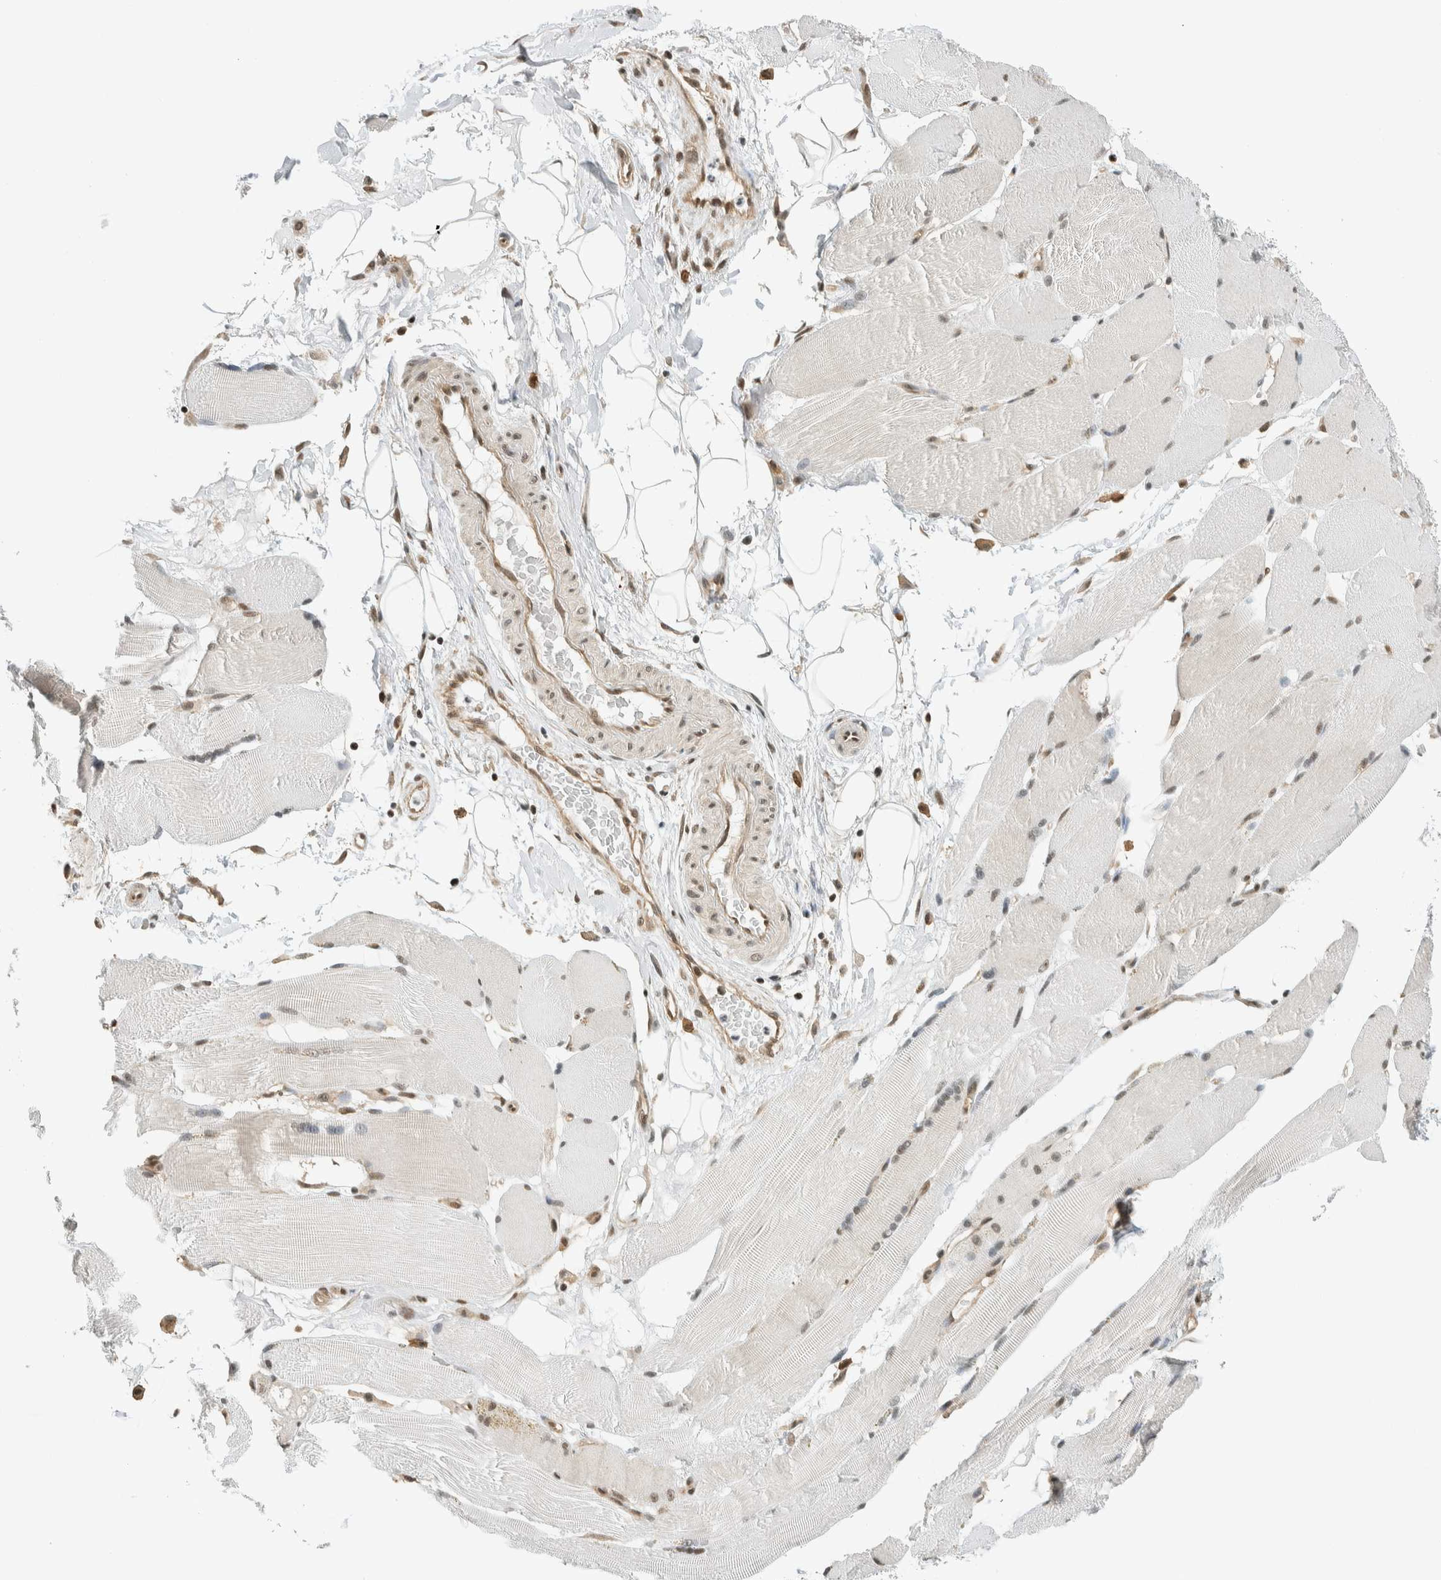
{"staining": {"intensity": "weak", "quantity": "25%-75%", "location": "cytoplasmic/membranous,nuclear"}, "tissue": "skeletal muscle", "cell_type": "Myocytes", "image_type": "normal", "snomed": [{"axis": "morphology", "description": "Normal tissue, NOS"}, {"axis": "topography", "description": "Skin"}, {"axis": "topography", "description": "Skeletal muscle"}], "caption": "Myocytes show weak cytoplasmic/membranous,nuclear staining in about 25%-75% of cells in normal skeletal muscle. The protein is shown in brown color, while the nuclei are stained blue.", "gene": "NIBAN2", "patient": {"sex": "male", "age": 83}}